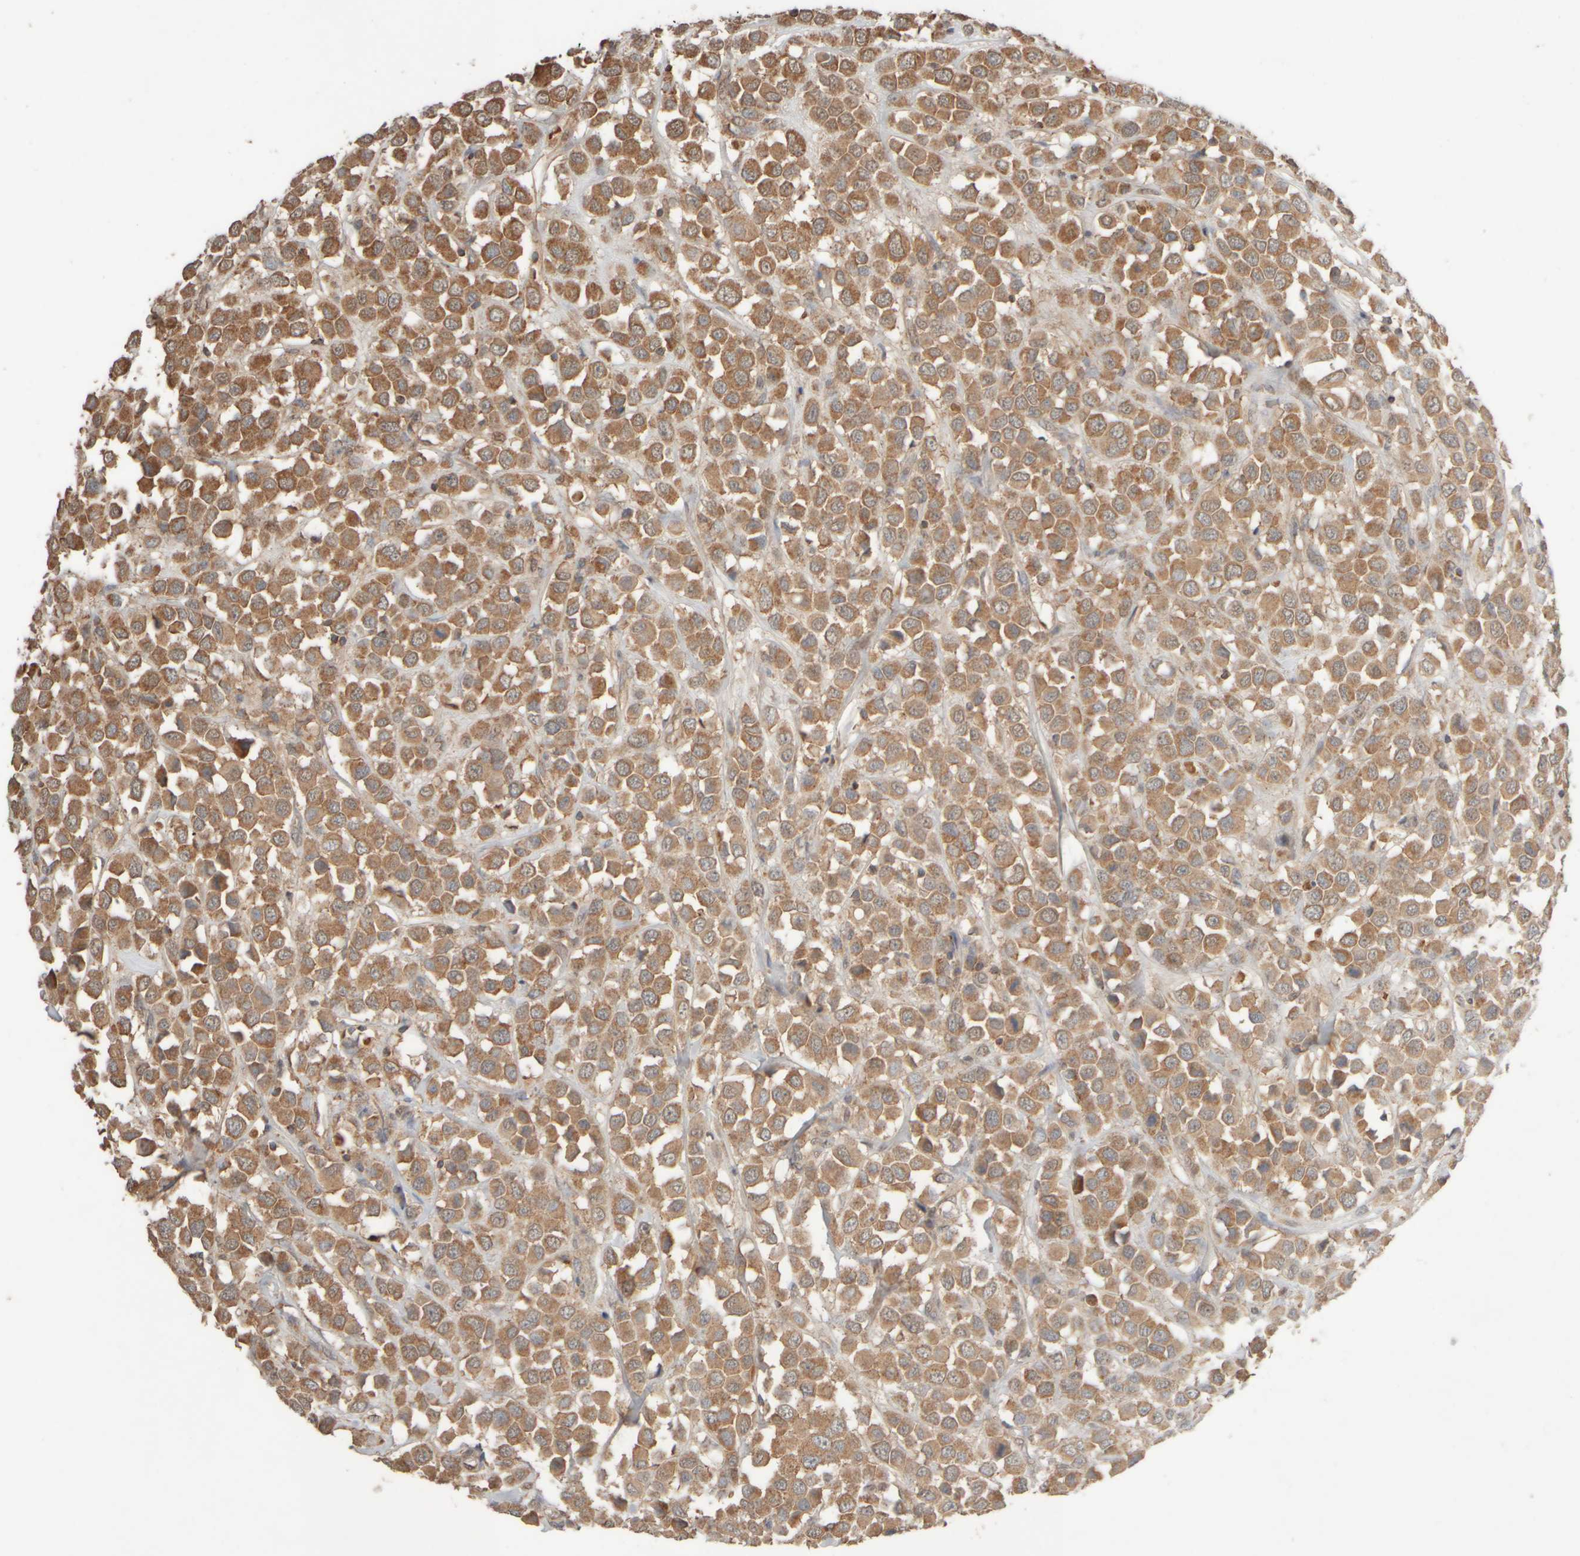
{"staining": {"intensity": "moderate", "quantity": ">75%", "location": "cytoplasmic/membranous"}, "tissue": "breast cancer", "cell_type": "Tumor cells", "image_type": "cancer", "snomed": [{"axis": "morphology", "description": "Duct carcinoma"}, {"axis": "topography", "description": "Breast"}], "caption": "A high-resolution micrograph shows IHC staining of breast cancer, which displays moderate cytoplasmic/membranous expression in about >75% of tumor cells.", "gene": "EIF2B3", "patient": {"sex": "female", "age": 61}}